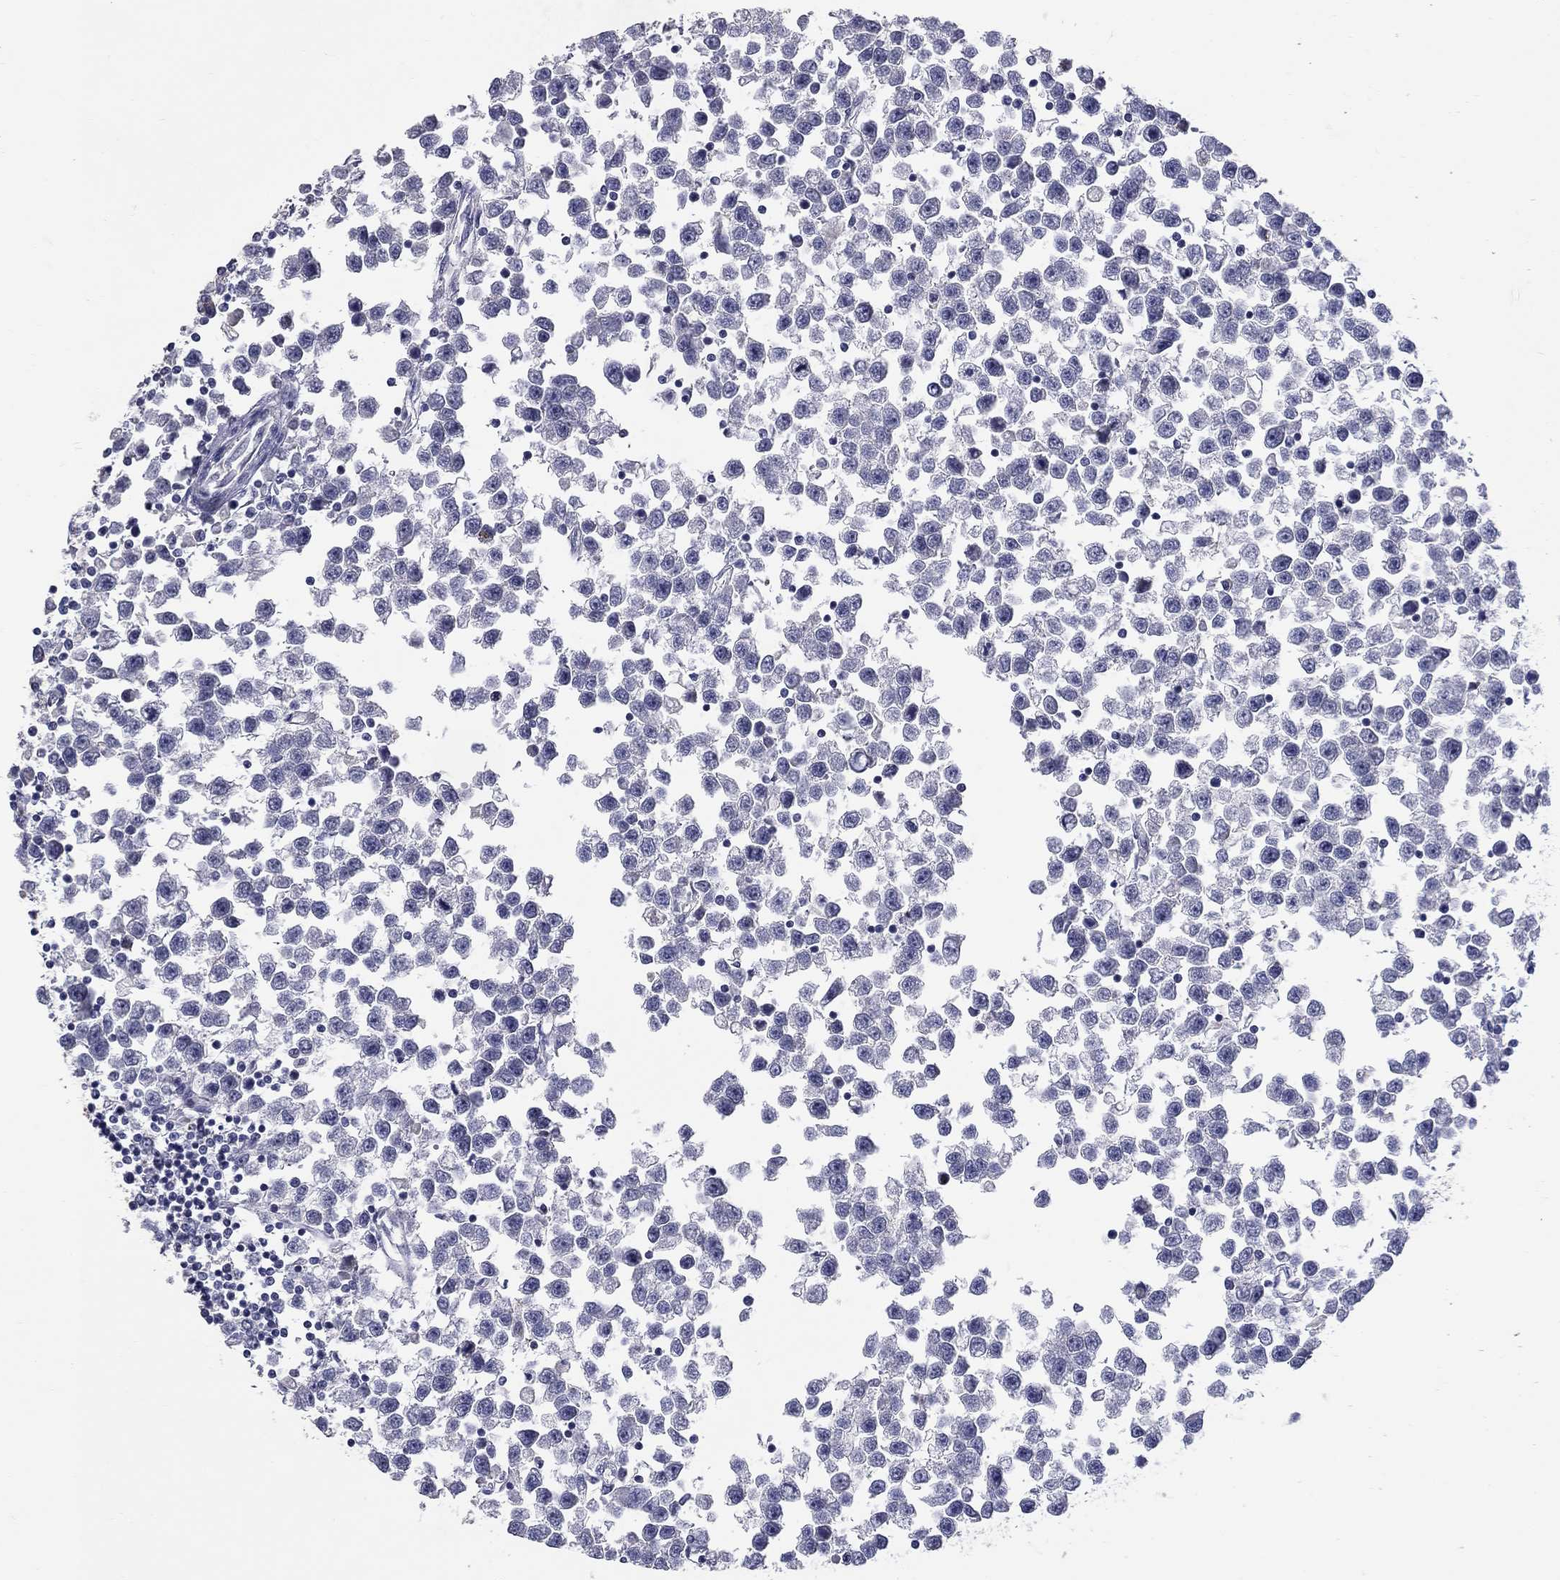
{"staining": {"intensity": "negative", "quantity": "none", "location": "none"}, "tissue": "testis cancer", "cell_type": "Tumor cells", "image_type": "cancer", "snomed": [{"axis": "morphology", "description": "Seminoma, NOS"}, {"axis": "topography", "description": "Testis"}], "caption": "Testis cancer was stained to show a protein in brown. There is no significant expression in tumor cells.", "gene": "HMX2", "patient": {"sex": "male", "age": 34}}